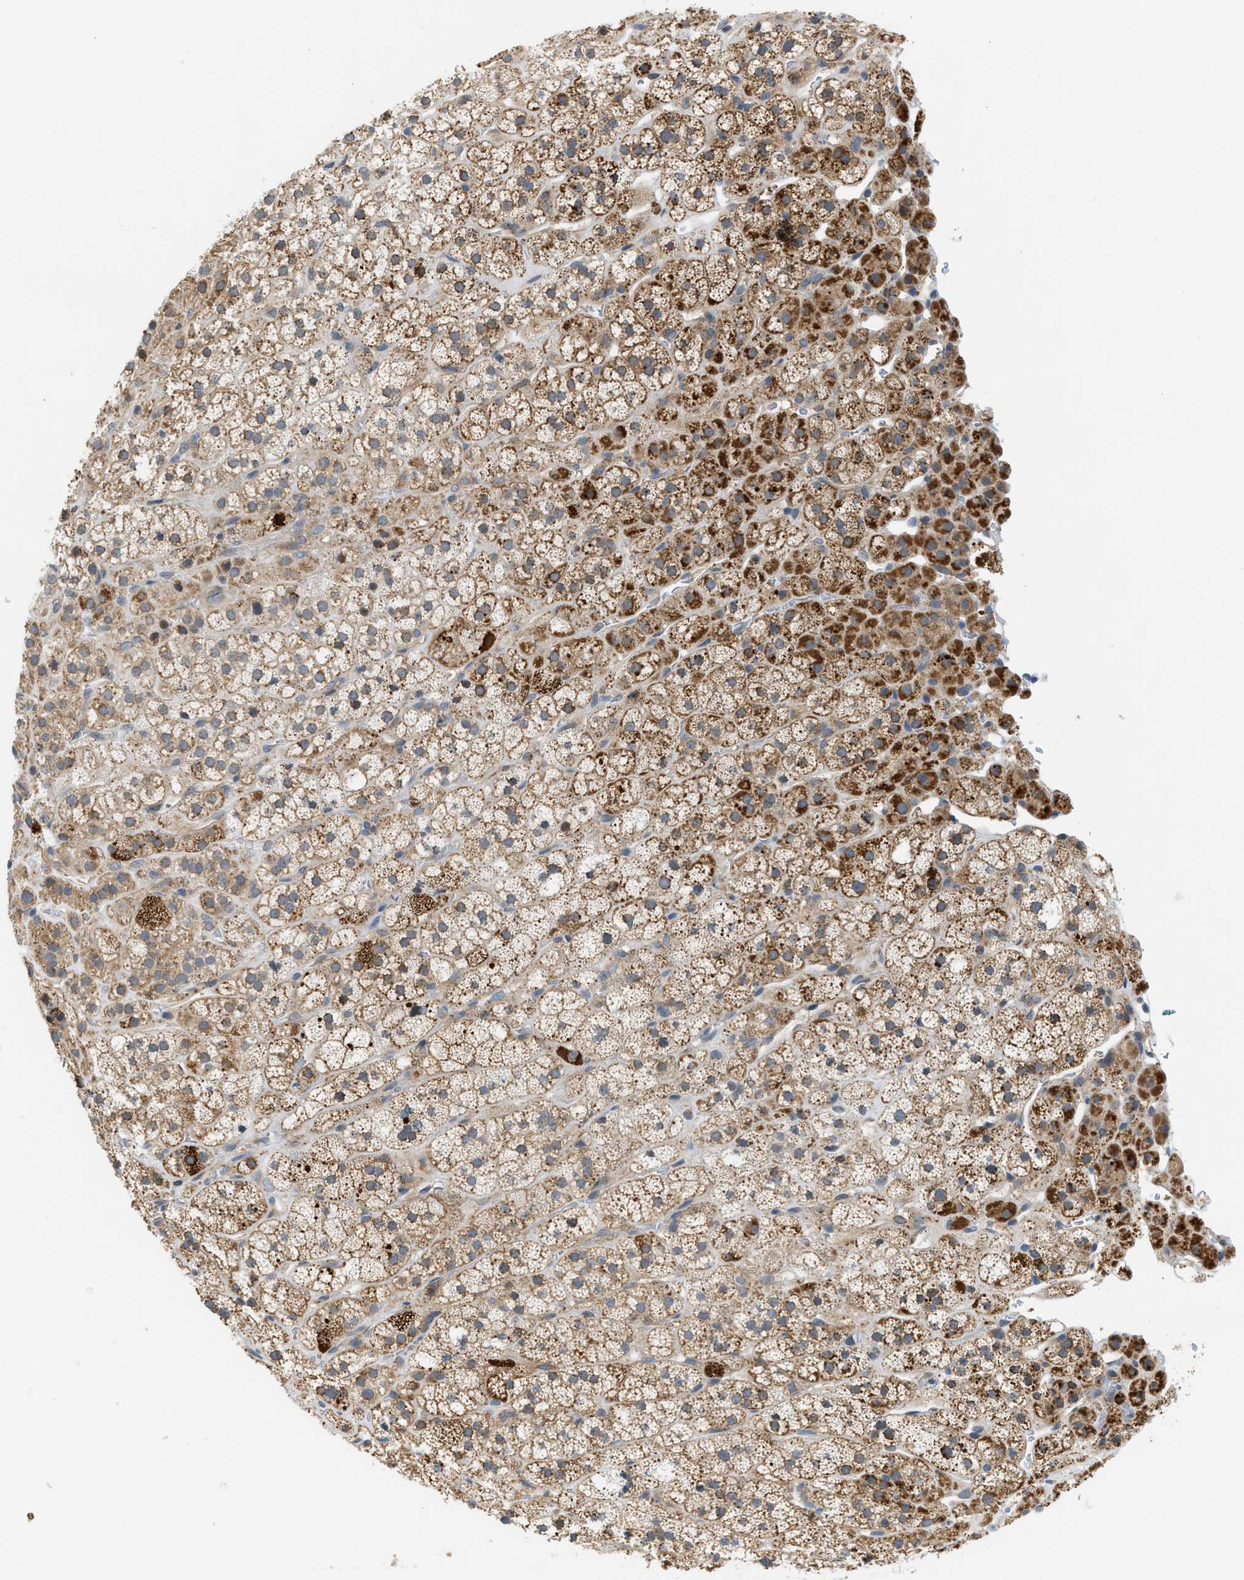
{"staining": {"intensity": "moderate", "quantity": ">75%", "location": "cytoplasmic/membranous"}, "tissue": "adrenal gland", "cell_type": "Glandular cells", "image_type": "normal", "snomed": [{"axis": "morphology", "description": "Normal tissue, NOS"}, {"axis": "topography", "description": "Adrenal gland"}], "caption": "Protein positivity by immunohistochemistry (IHC) exhibits moderate cytoplasmic/membranous positivity in approximately >75% of glandular cells in benign adrenal gland. (brown staining indicates protein expression, while blue staining denotes nuclei).", "gene": "RHBDF2", "patient": {"sex": "male", "age": 56}}